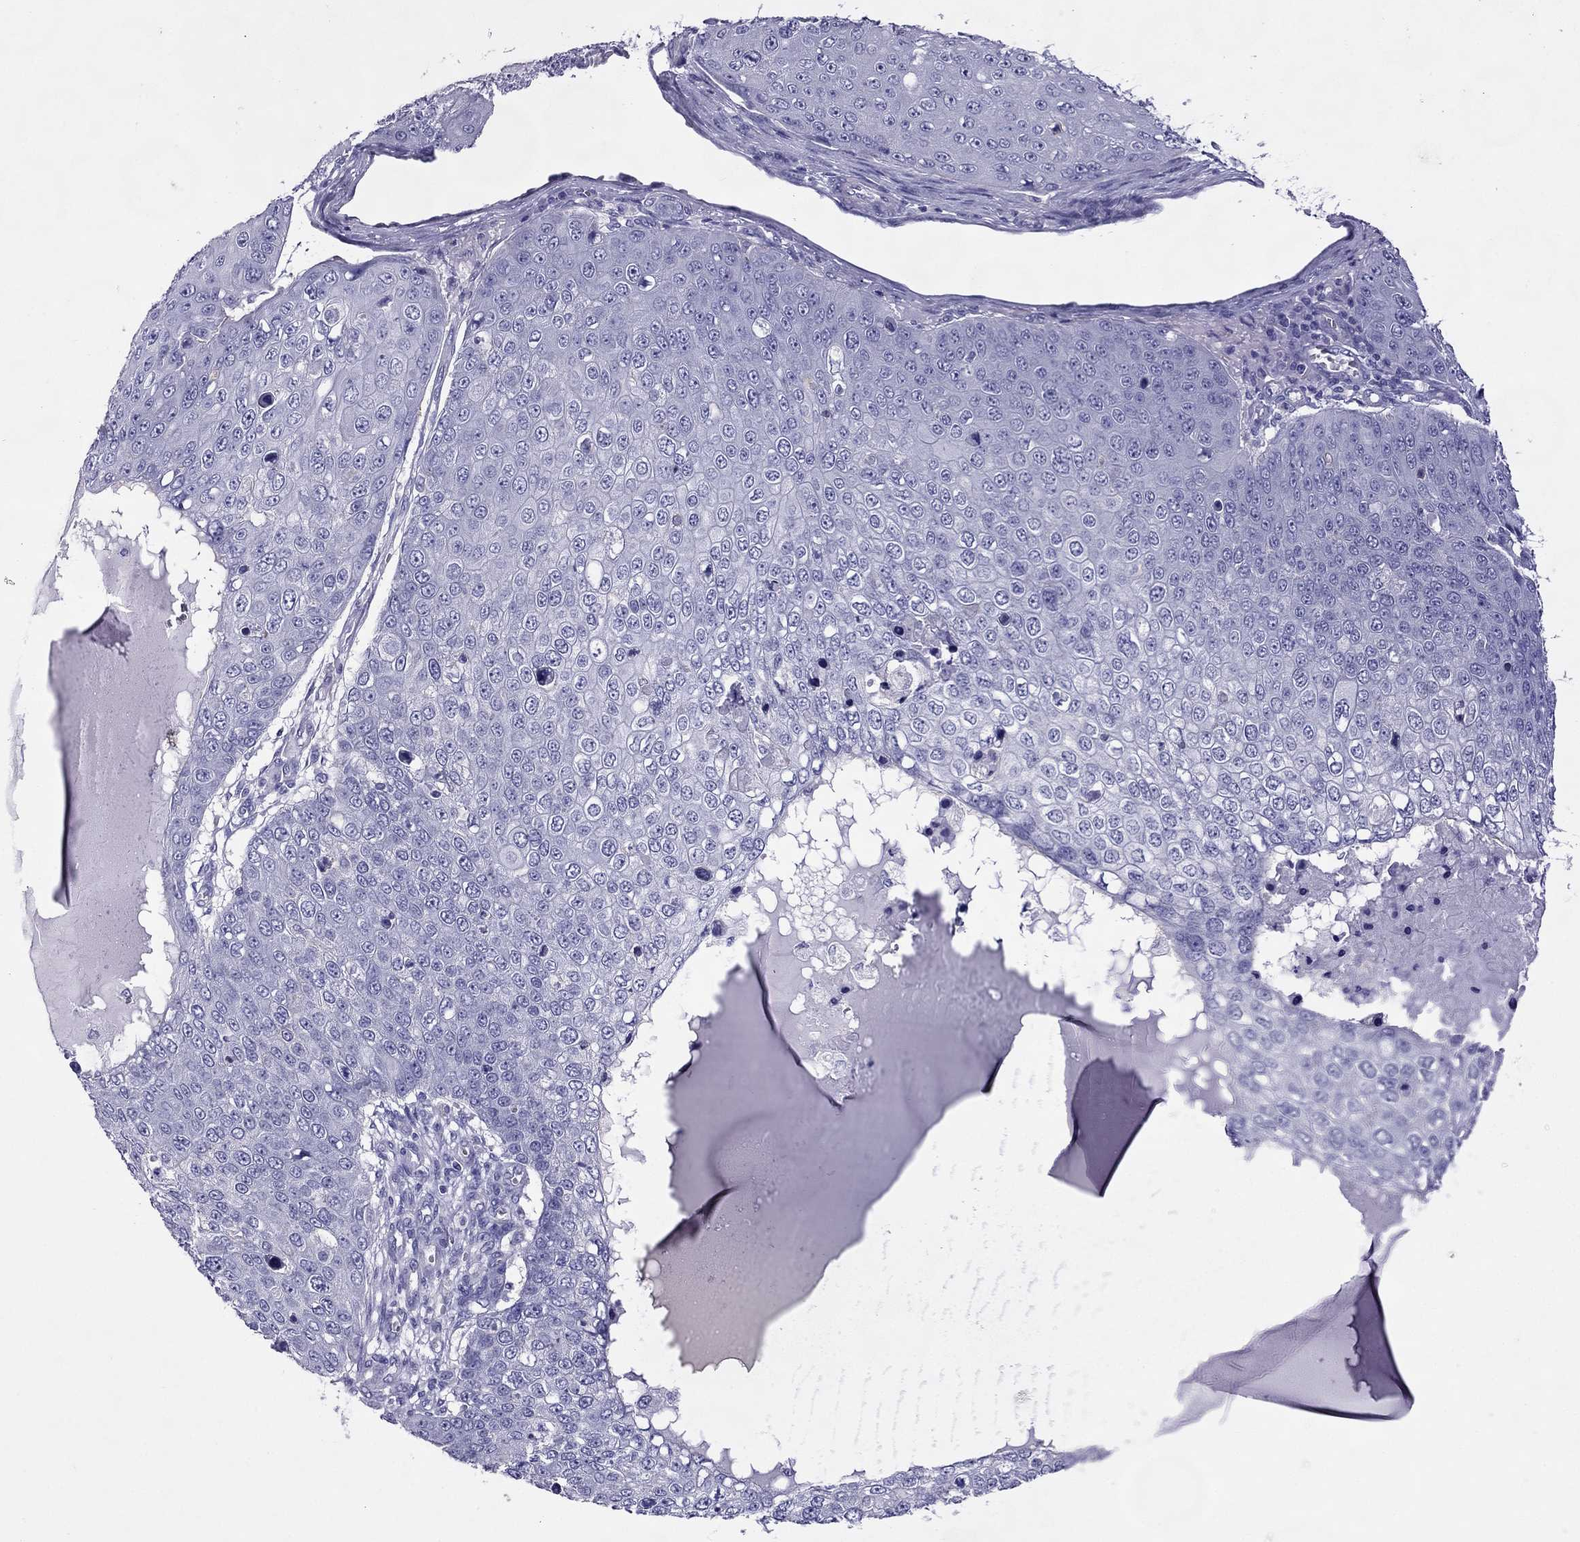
{"staining": {"intensity": "negative", "quantity": "none", "location": "none"}, "tissue": "skin cancer", "cell_type": "Tumor cells", "image_type": "cancer", "snomed": [{"axis": "morphology", "description": "Squamous cell carcinoma, NOS"}, {"axis": "topography", "description": "Skin"}], "caption": "An immunohistochemistry (IHC) image of skin squamous cell carcinoma is shown. There is no staining in tumor cells of skin squamous cell carcinoma.", "gene": "MYL11", "patient": {"sex": "male", "age": 71}}